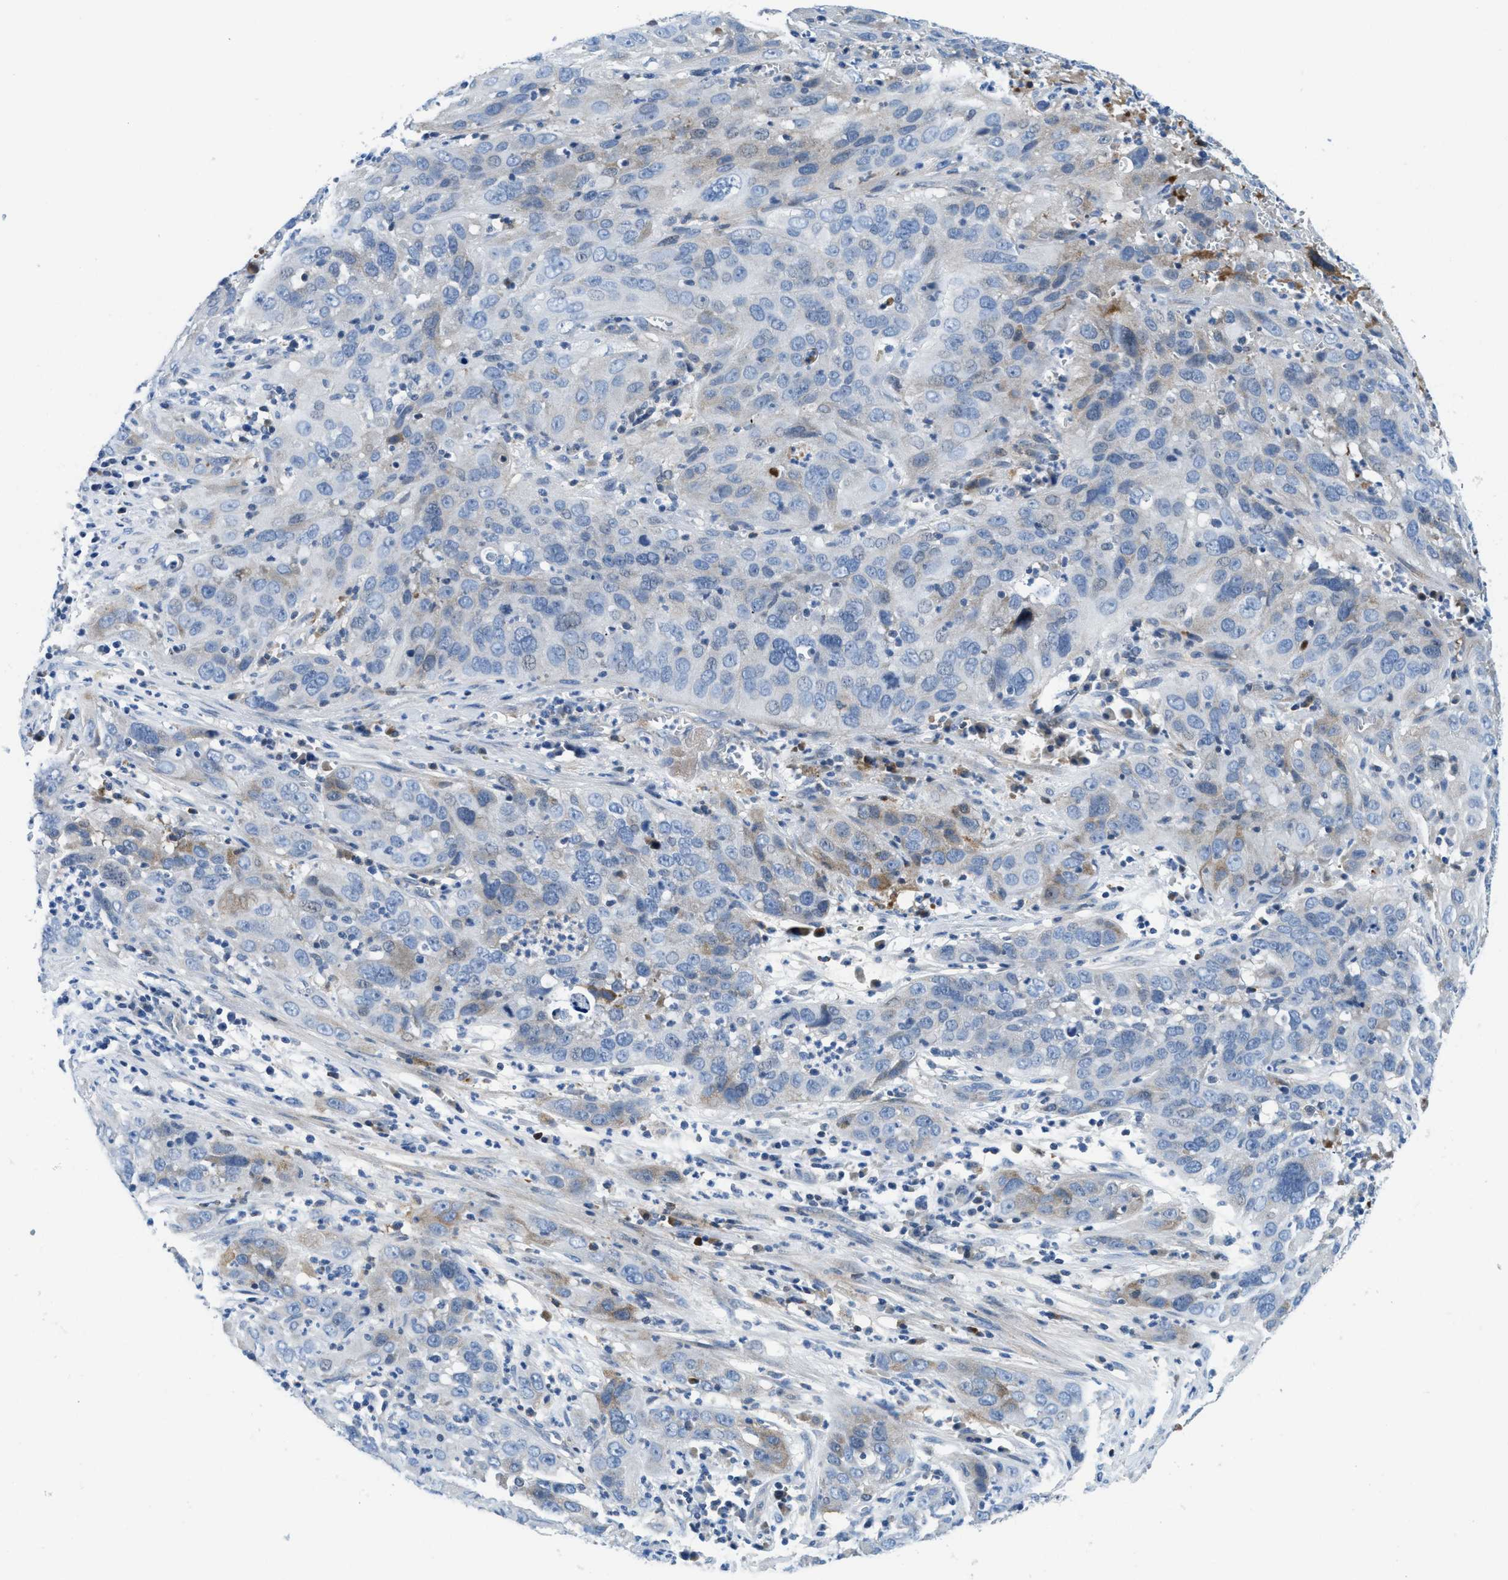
{"staining": {"intensity": "weak", "quantity": "<25%", "location": "cytoplasmic/membranous"}, "tissue": "cervical cancer", "cell_type": "Tumor cells", "image_type": "cancer", "snomed": [{"axis": "morphology", "description": "Squamous cell carcinoma, NOS"}, {"axis": "topography", "description": "Cervix"}], "caption": "DAB (3,3'-diaminobenzidine) immunohistochemical staining of human cervical squamous cell carcinoma shows no significant positivity in tumor cells.", "gene": "CFB", "patient": {"sex": "female", "age": 32}}